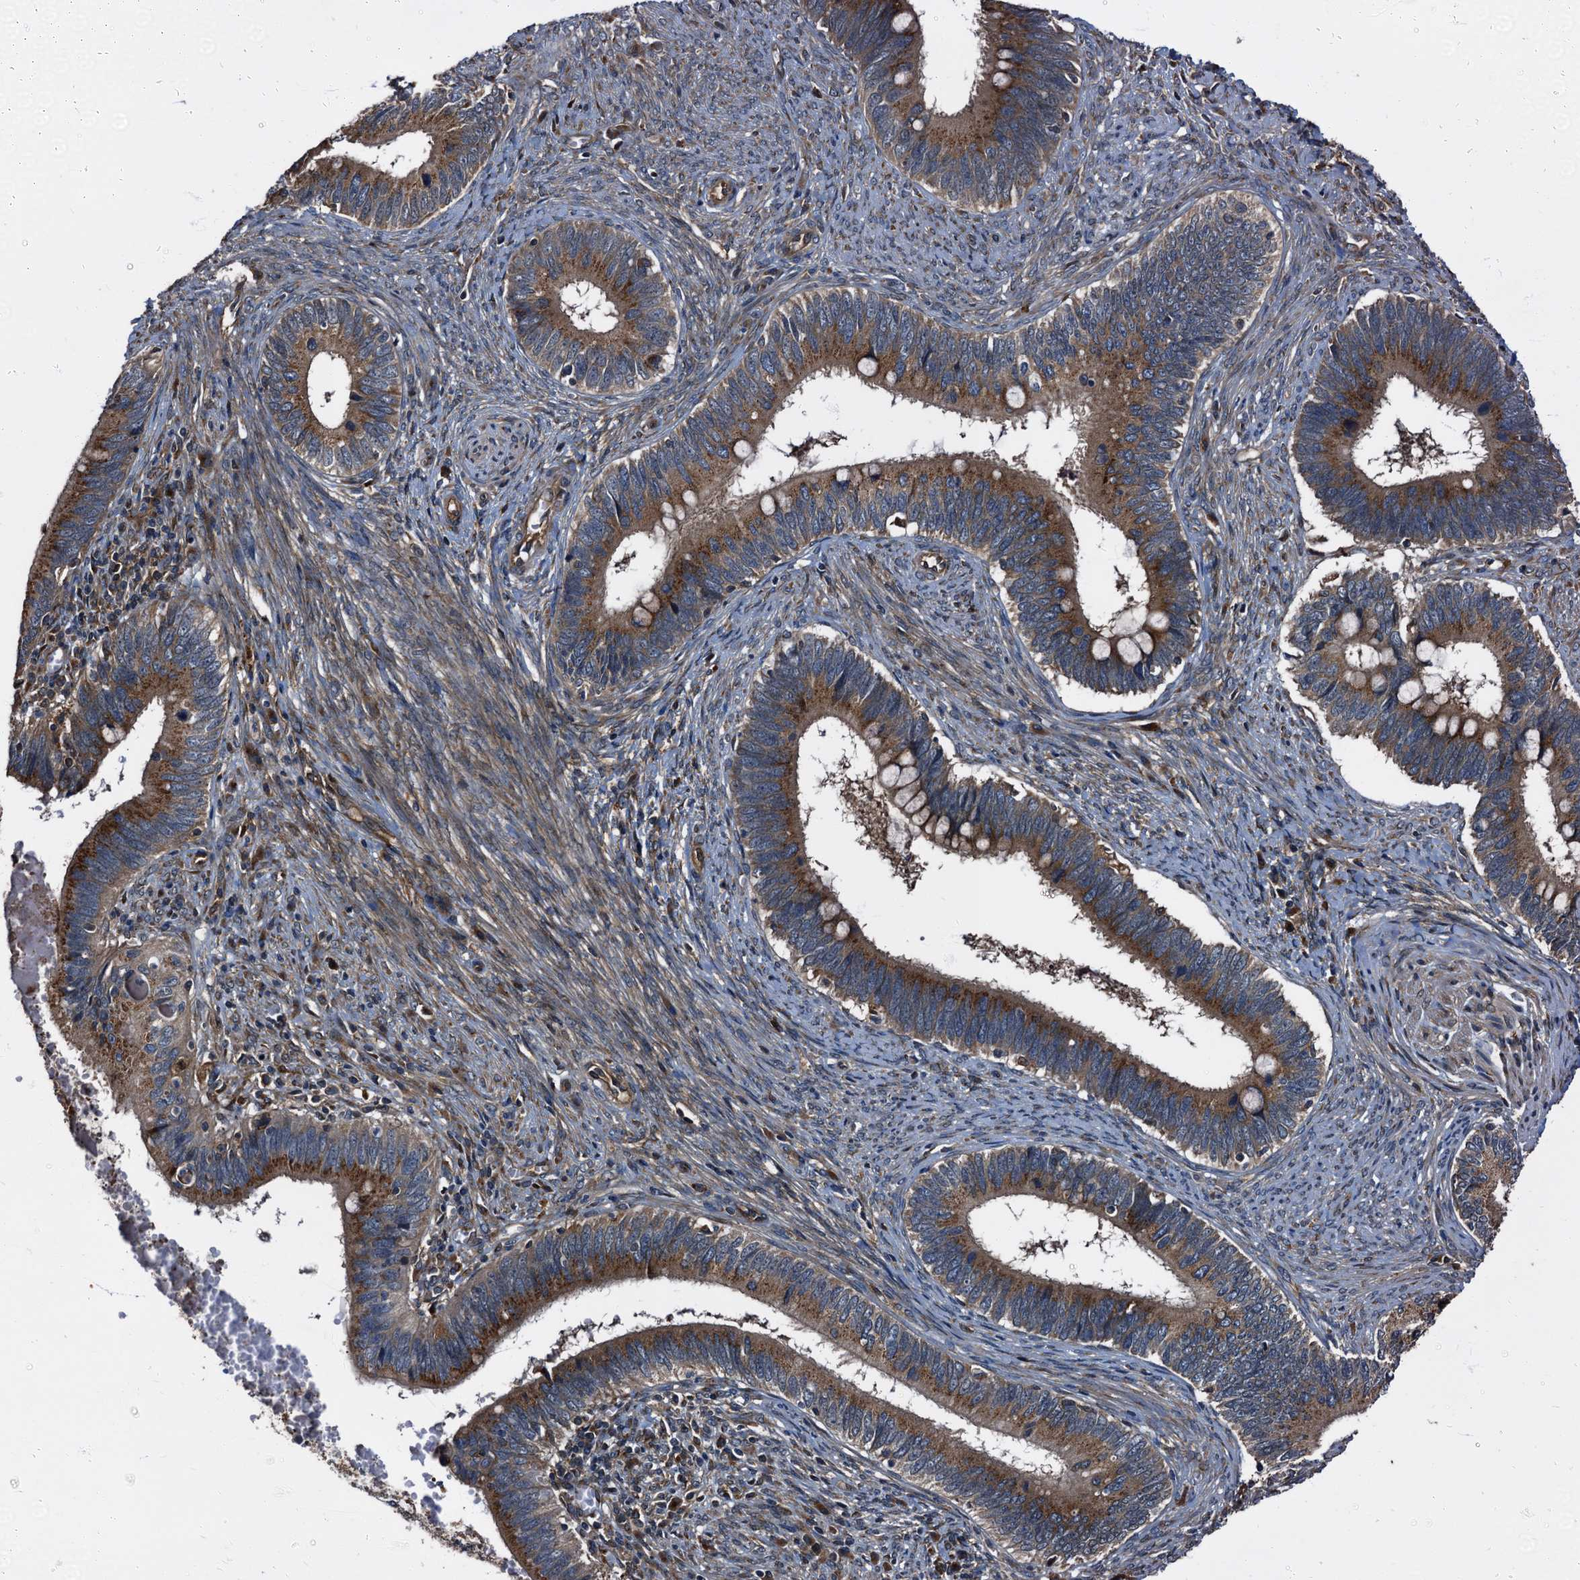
{"staining": {"intensity": "strong", "quantity": ">75%", "location": "cytoplasmic/membranous"}, "tissue": "cervical cancer", "cell_type": "Tumor cells", "image_type": "cancer", "snomed": [{"axis": "morphology", "description": "Adenocarcinoma, NOS"}, {"axis": "topography", "description": "Cervix"}], "caption": "Strong cytoplasmic/membranous expression is identified in approximately >75% of tumor cells in cervical adenocarcinoma.", "gene": "PEX5", "patient": {"sex": "female", "age": 42}}